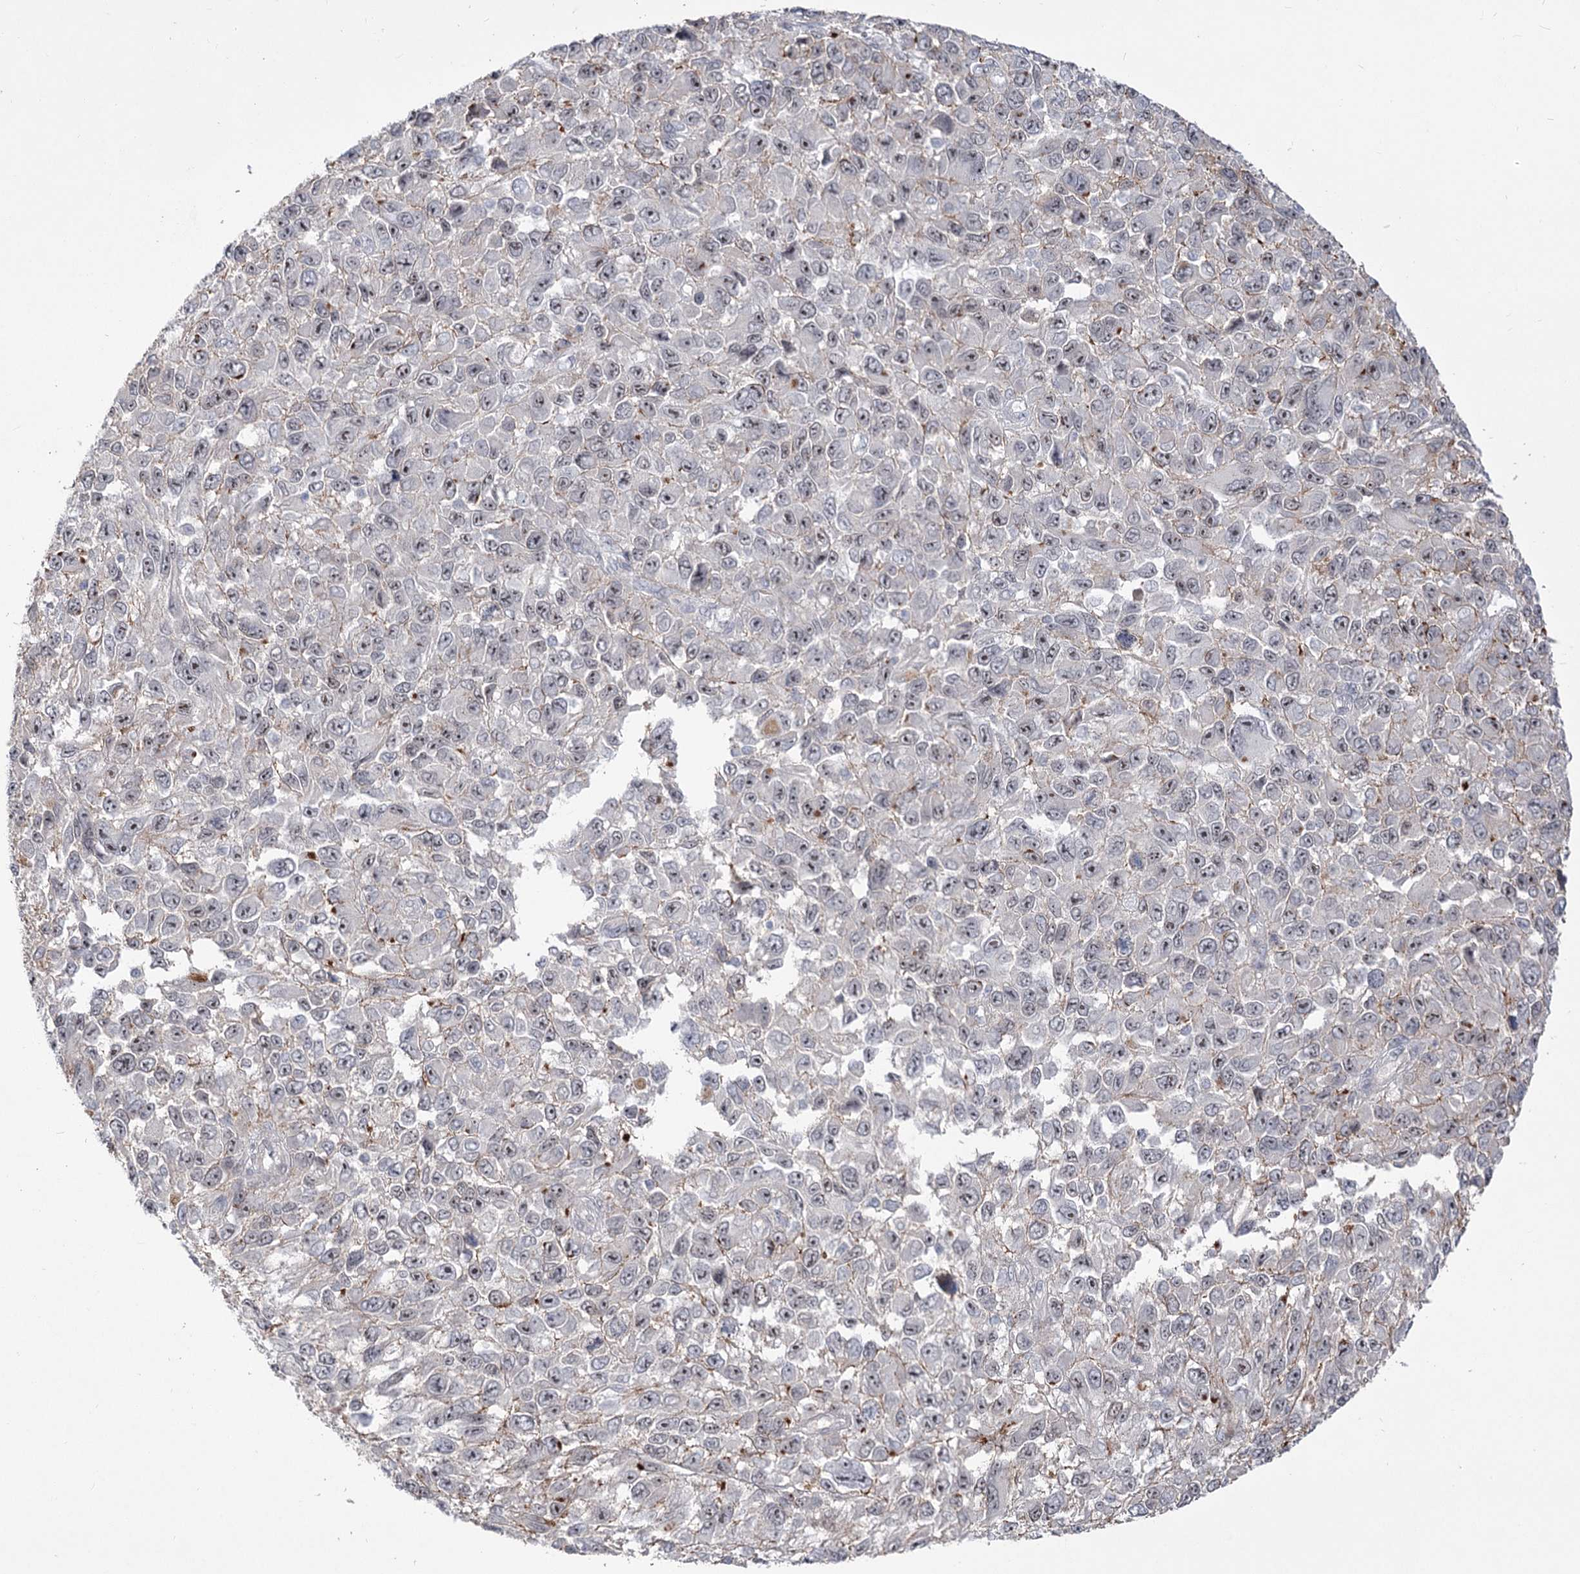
{"staining": {"intensity": "negative", "quantity": "none", "location": "none"}, "tissue": "melanoma", "cell_type": "Tumor cells", "image_type": "cancer", "snomed": [{"axis": "morphology", "description": "Malignant melanoma, NOS"}, {"axis": "topography", "description": "Skin"}], "caption": "DAB (3,3'-diaminobenzidine) immunohistochemical staining of human melanoma demonstrates no significant staining in tumor cells.", "gene": "ZSCAN23", "patient": {"sex": "female", "age": 96}}